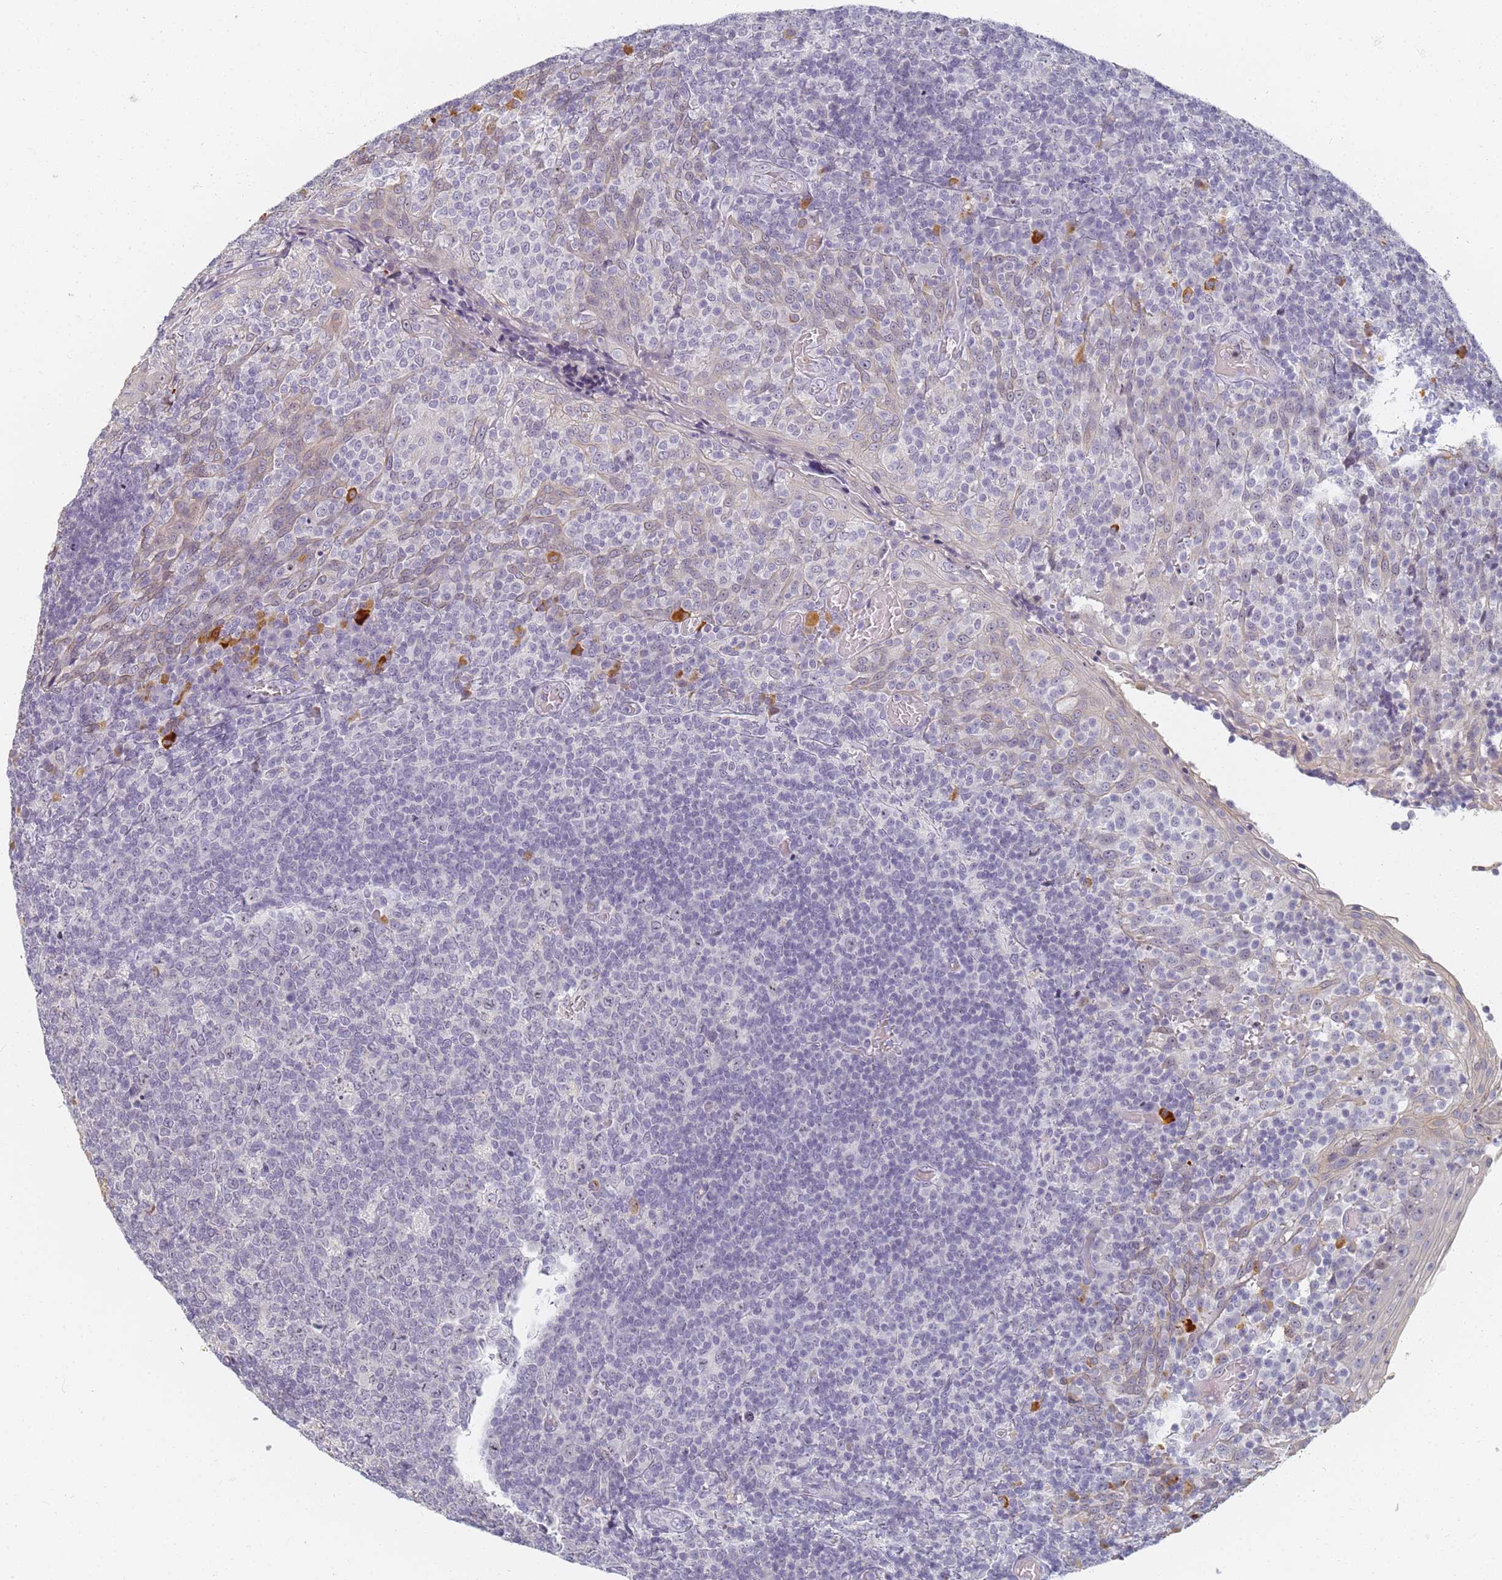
{"staining": {"intensity": "negative", "quantity": "none", "location": "none"}, "tissue": "tonsil", "cell_type": "Germinal center cells", "image_type": "normal", "snomed": [{"axis": "morphology", "description": "Normal tissue, NOS"}, {"axis": "topography", "description": "Tonsil"}], "caption": "A histopathology image of human tonsil is negative for staining in germinal center cells.", "gene": "SLC38A9", "patient": {"sex": "female", "age": 19}}